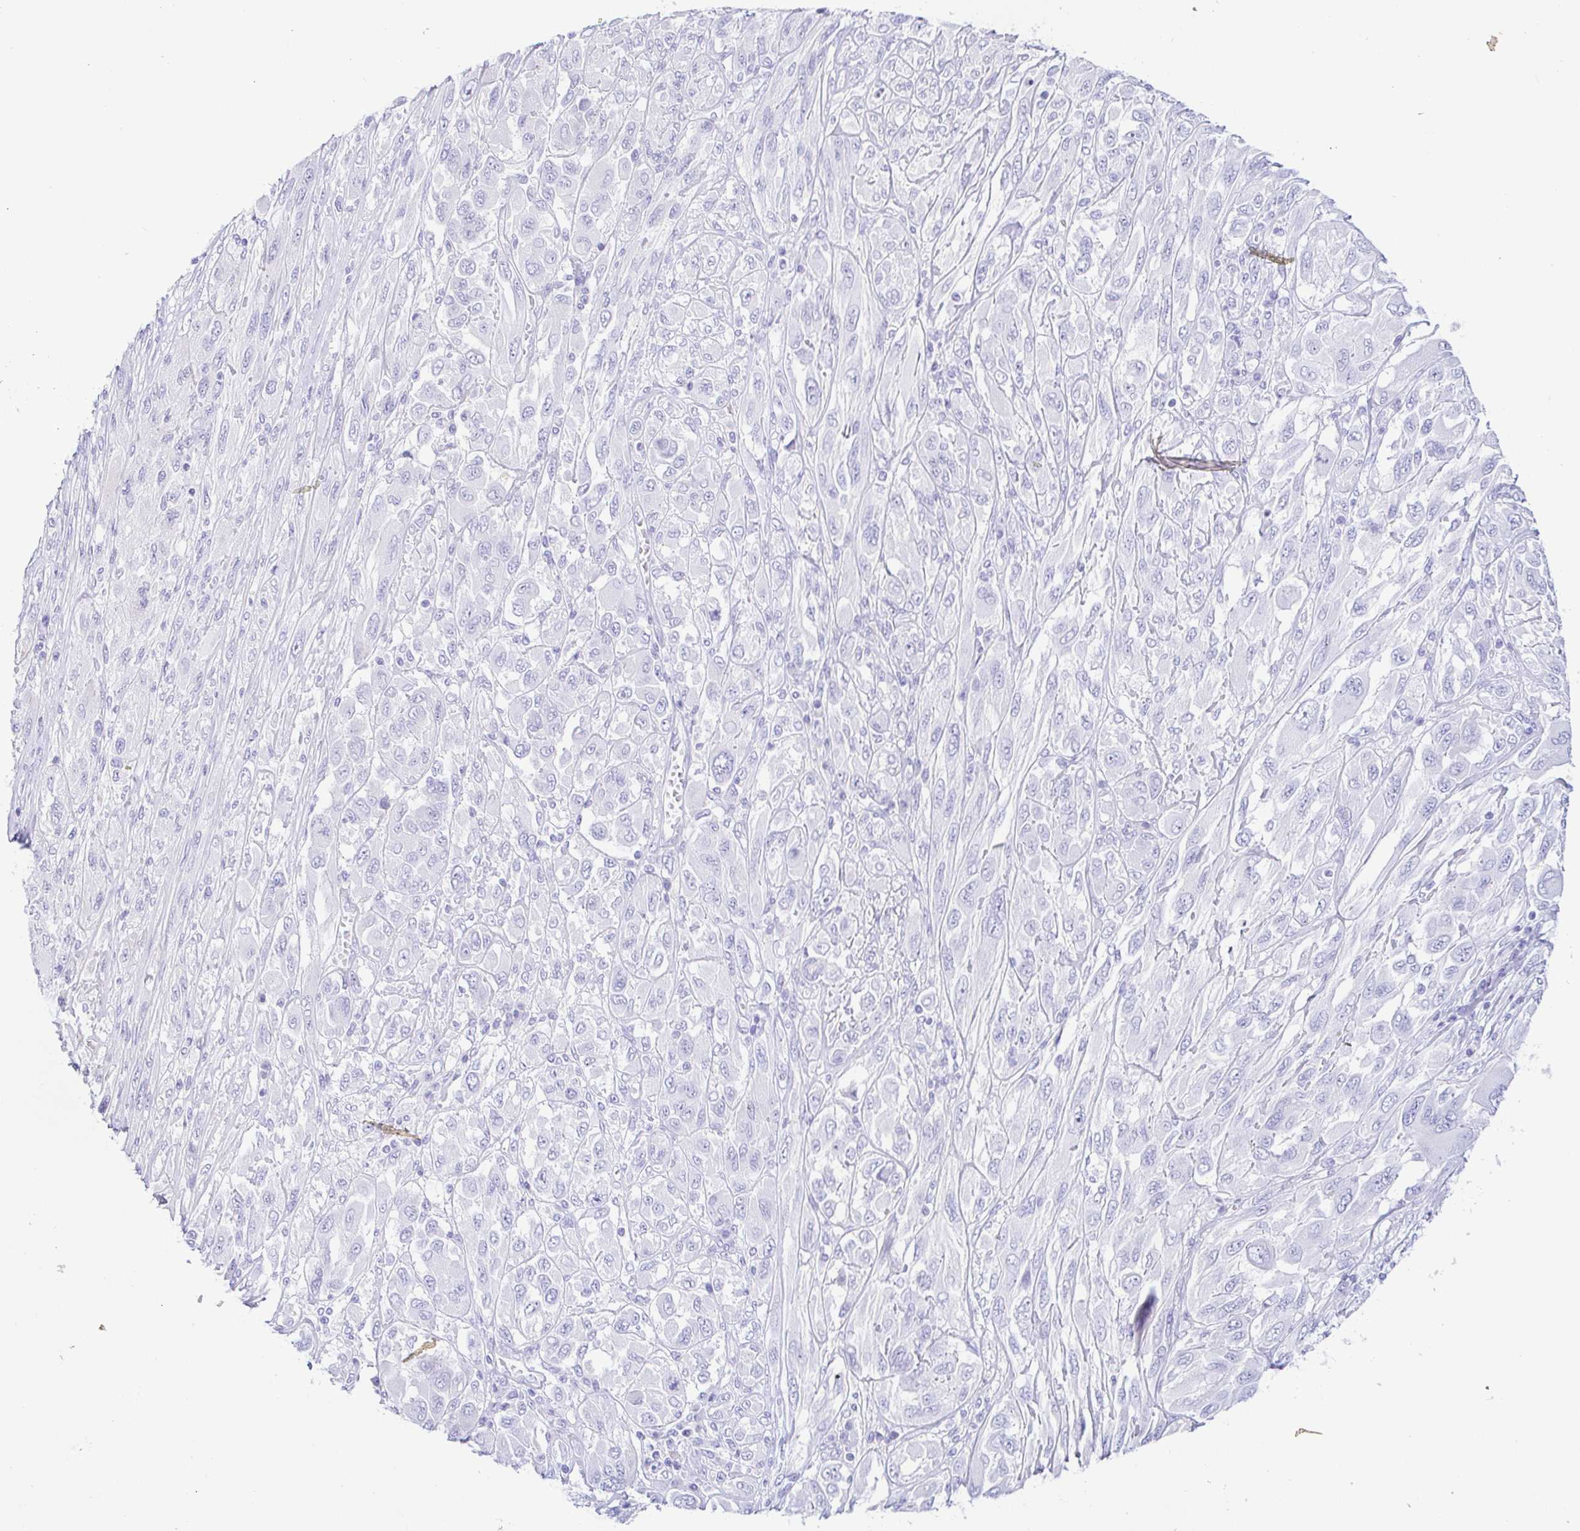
{"staining": {"intensity": "negative", "quantity": "none", "location": "none"}, "tissue": "melanoma", "cell_type": "Tumor cells", "image_type": "cancer", "snomed": [{"axis": "morphology", "description": "Malignant melanoma, NOS"}, {"axis": "topography", "description": "Skin"}], "caption": "IHC photomicrograph of human melanoma stained for a protein (brown), which shows no expression in tumor cells.", "gene": "PINLYP", "patient": {"sex": "female", "age": 91}}